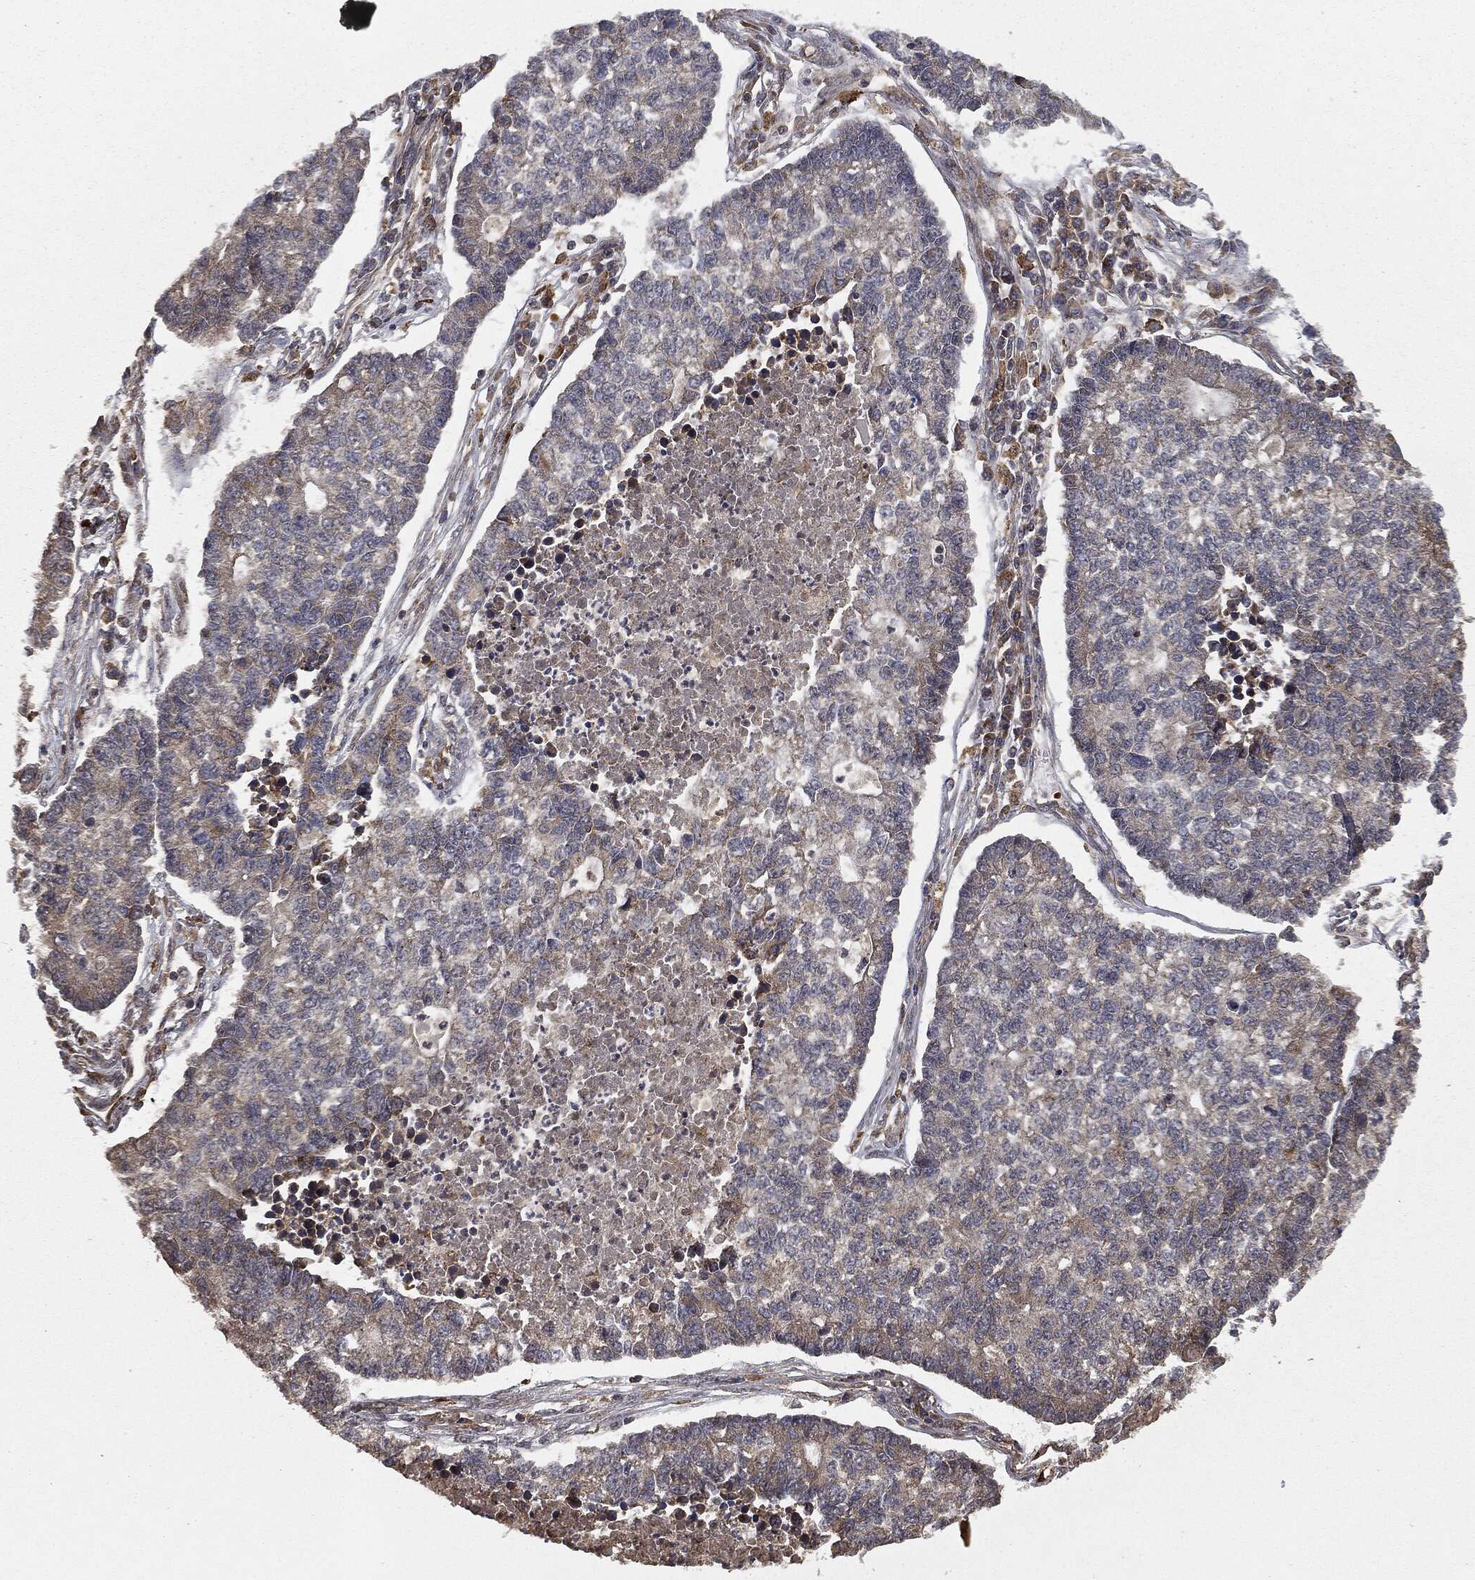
{"staining": {"intensity": "negative", "quantity": "none", "location": "none"}, "tissue": "lung cancer", "cell_type": "Tumor cells", "image_type": "cancer", "snomed": [{"axis": "morphology", "description": "Adenocarcinoma, NOS"}, {"axis": "topography", "description": "Lung"}], "caption": "Protein analysis of lung cancer displays no significant expression in tumor cells. (IHC, brightfield microscopy, high magnification).", "gene": "MIER2", "patient": {"sex": "male", "age": 57}}